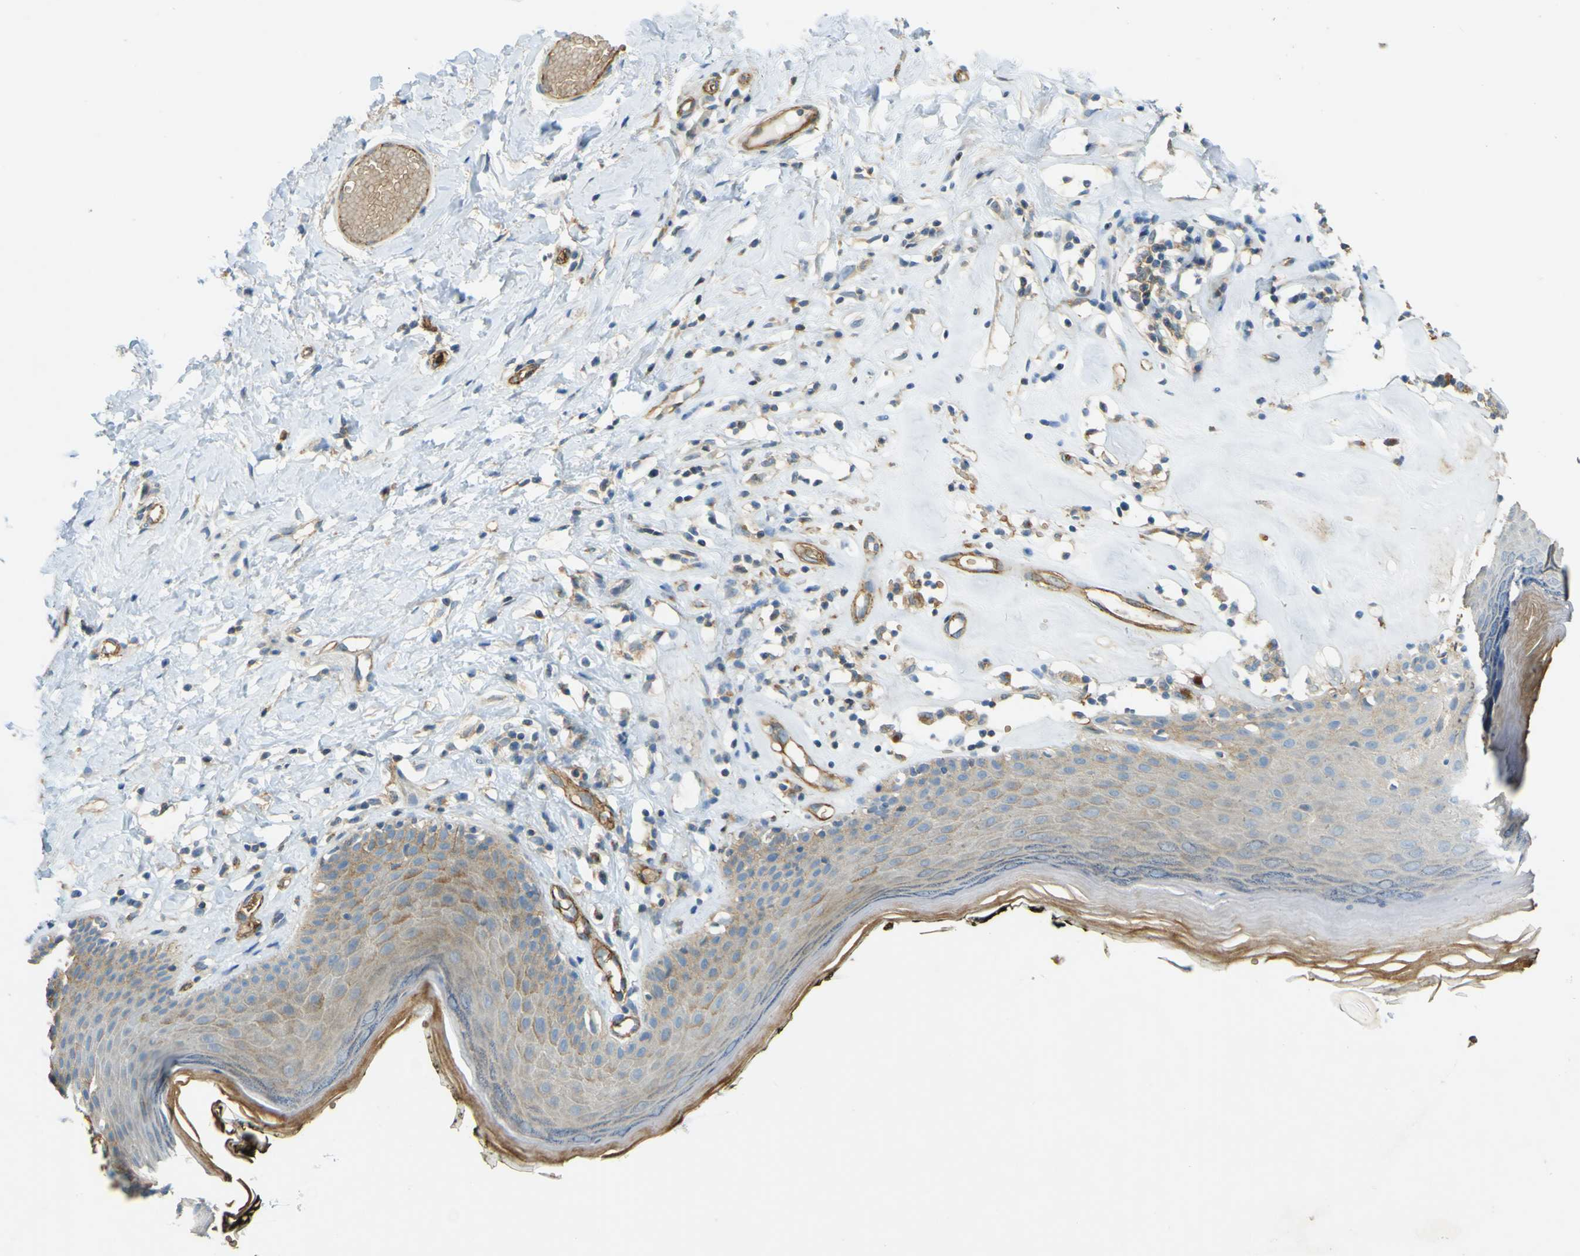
{"staining": {"intensity": "moderate", "quantity": ">75%", "location": "cytoplasmic/membranous"}, "tissue": "skin", "cell_type": "Epidermal cells", "image_type": "normal", "snomed": [{"axis": "morphology", "description": "Normal tissue, NOS"}, {"axis": "morphology", "description": "Inflammation, NOS"}, {"axis": "topography", "description": "Vulva"}], "caption": "Immunohistochemistry of benign human skin demonstrates medium levels of moderate cytoplasmic/membranous positivity in approximately >75% of epidermal cells.", "gene": "PLXDC1", "patient": {"sex": "female", "age": 84}}